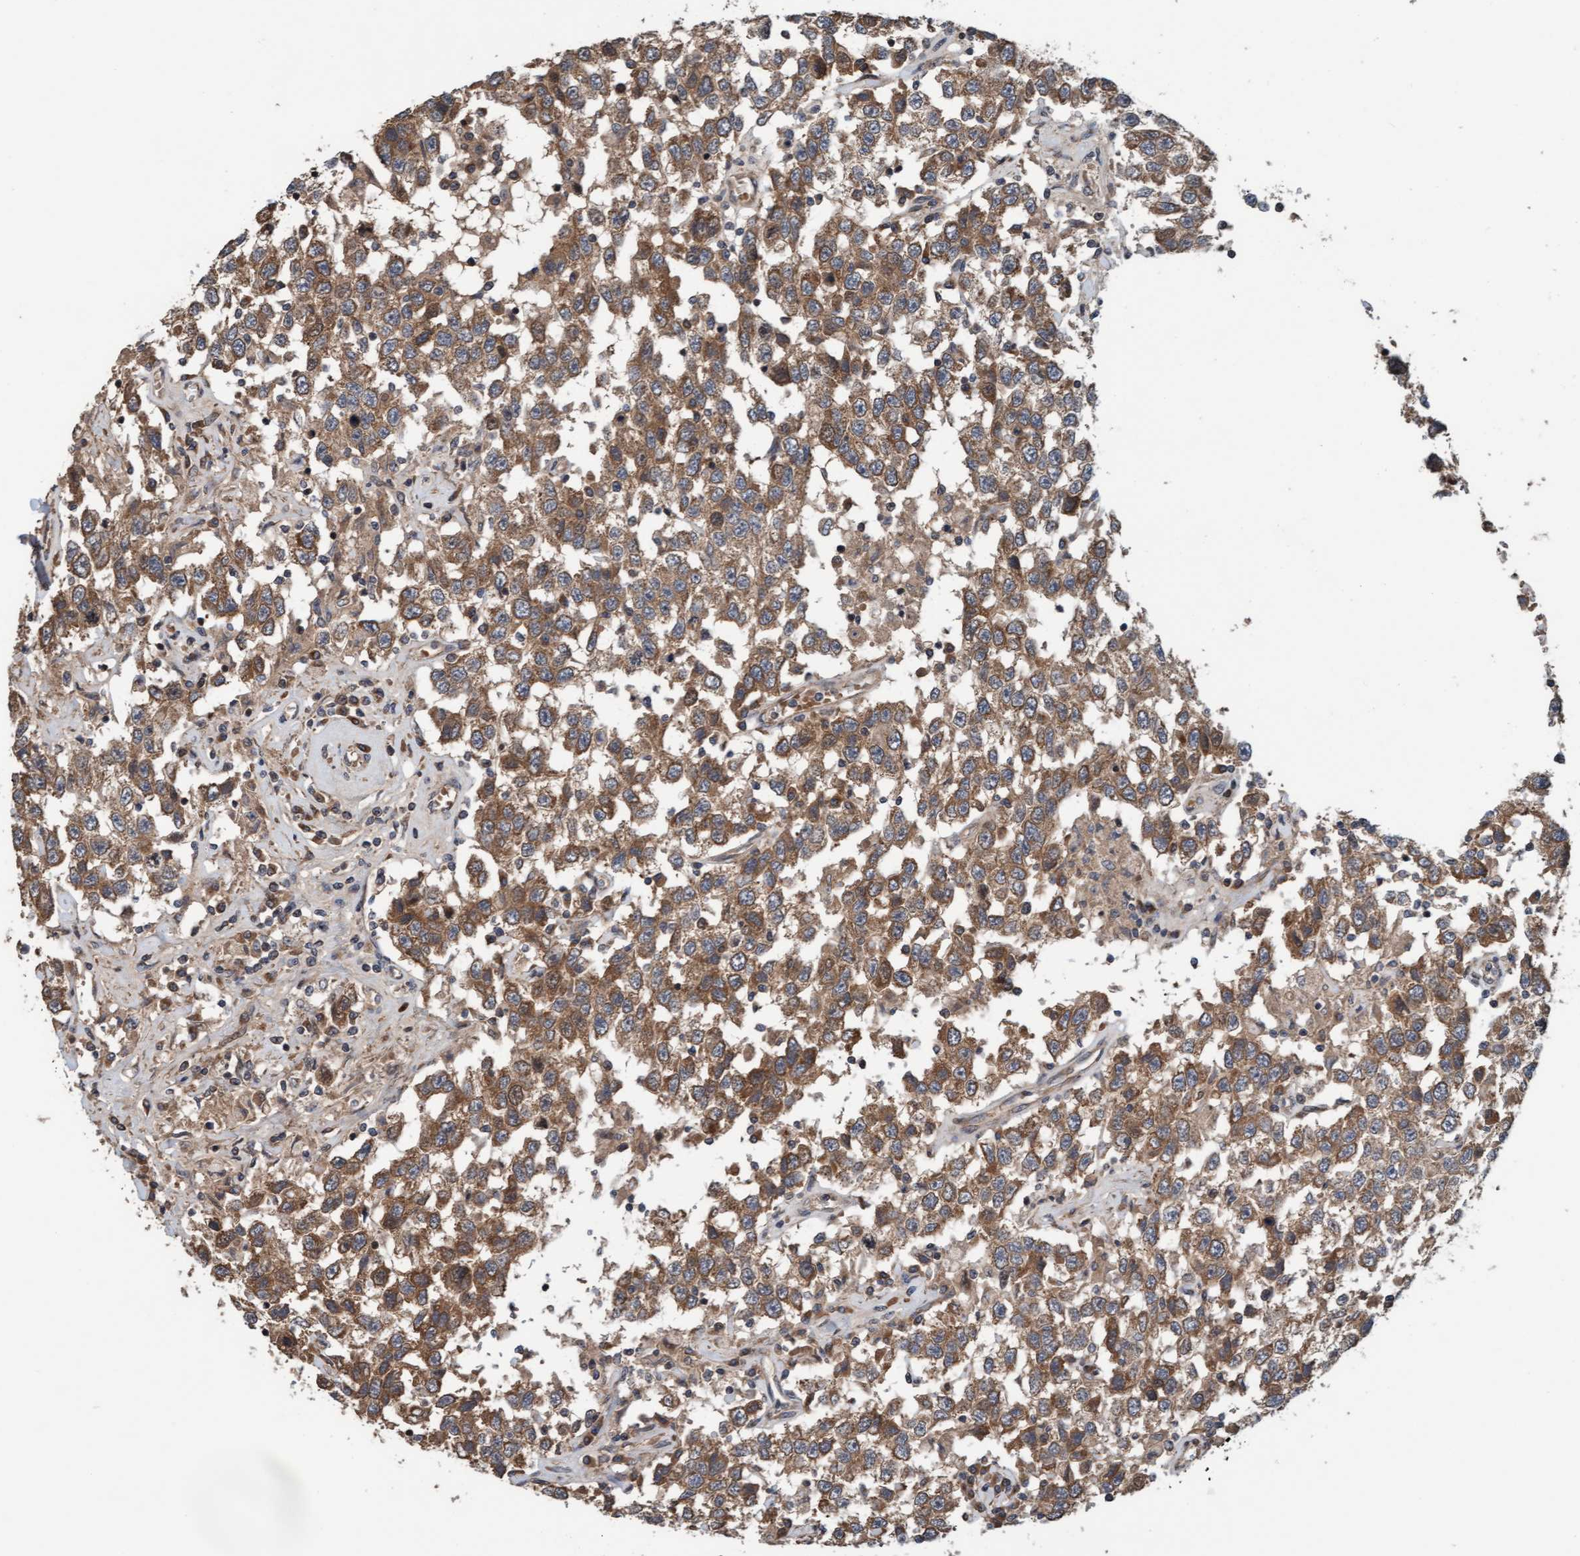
{"staining": {"intensity": "moderate", "quantity": ">75%", "location": "cytoplasmic/membranous"}, "tissue": "testis cancer", "cell_type": "Tumor cells", "image_type": "cancer", "snomed": [{"axis": "morphology", "description": "Seminoma, NOS"}, {"axis": "topography", "description": "Testis"}], "caption": "Immunohistochemical staining of human testis cancer (seminoma) exhibits medium levels of moderate cytoplasmic/membranous expression in about >75% of tumor cells.", "gene": "MLXIP", "patient": {"sex": "male", "age": 41}}